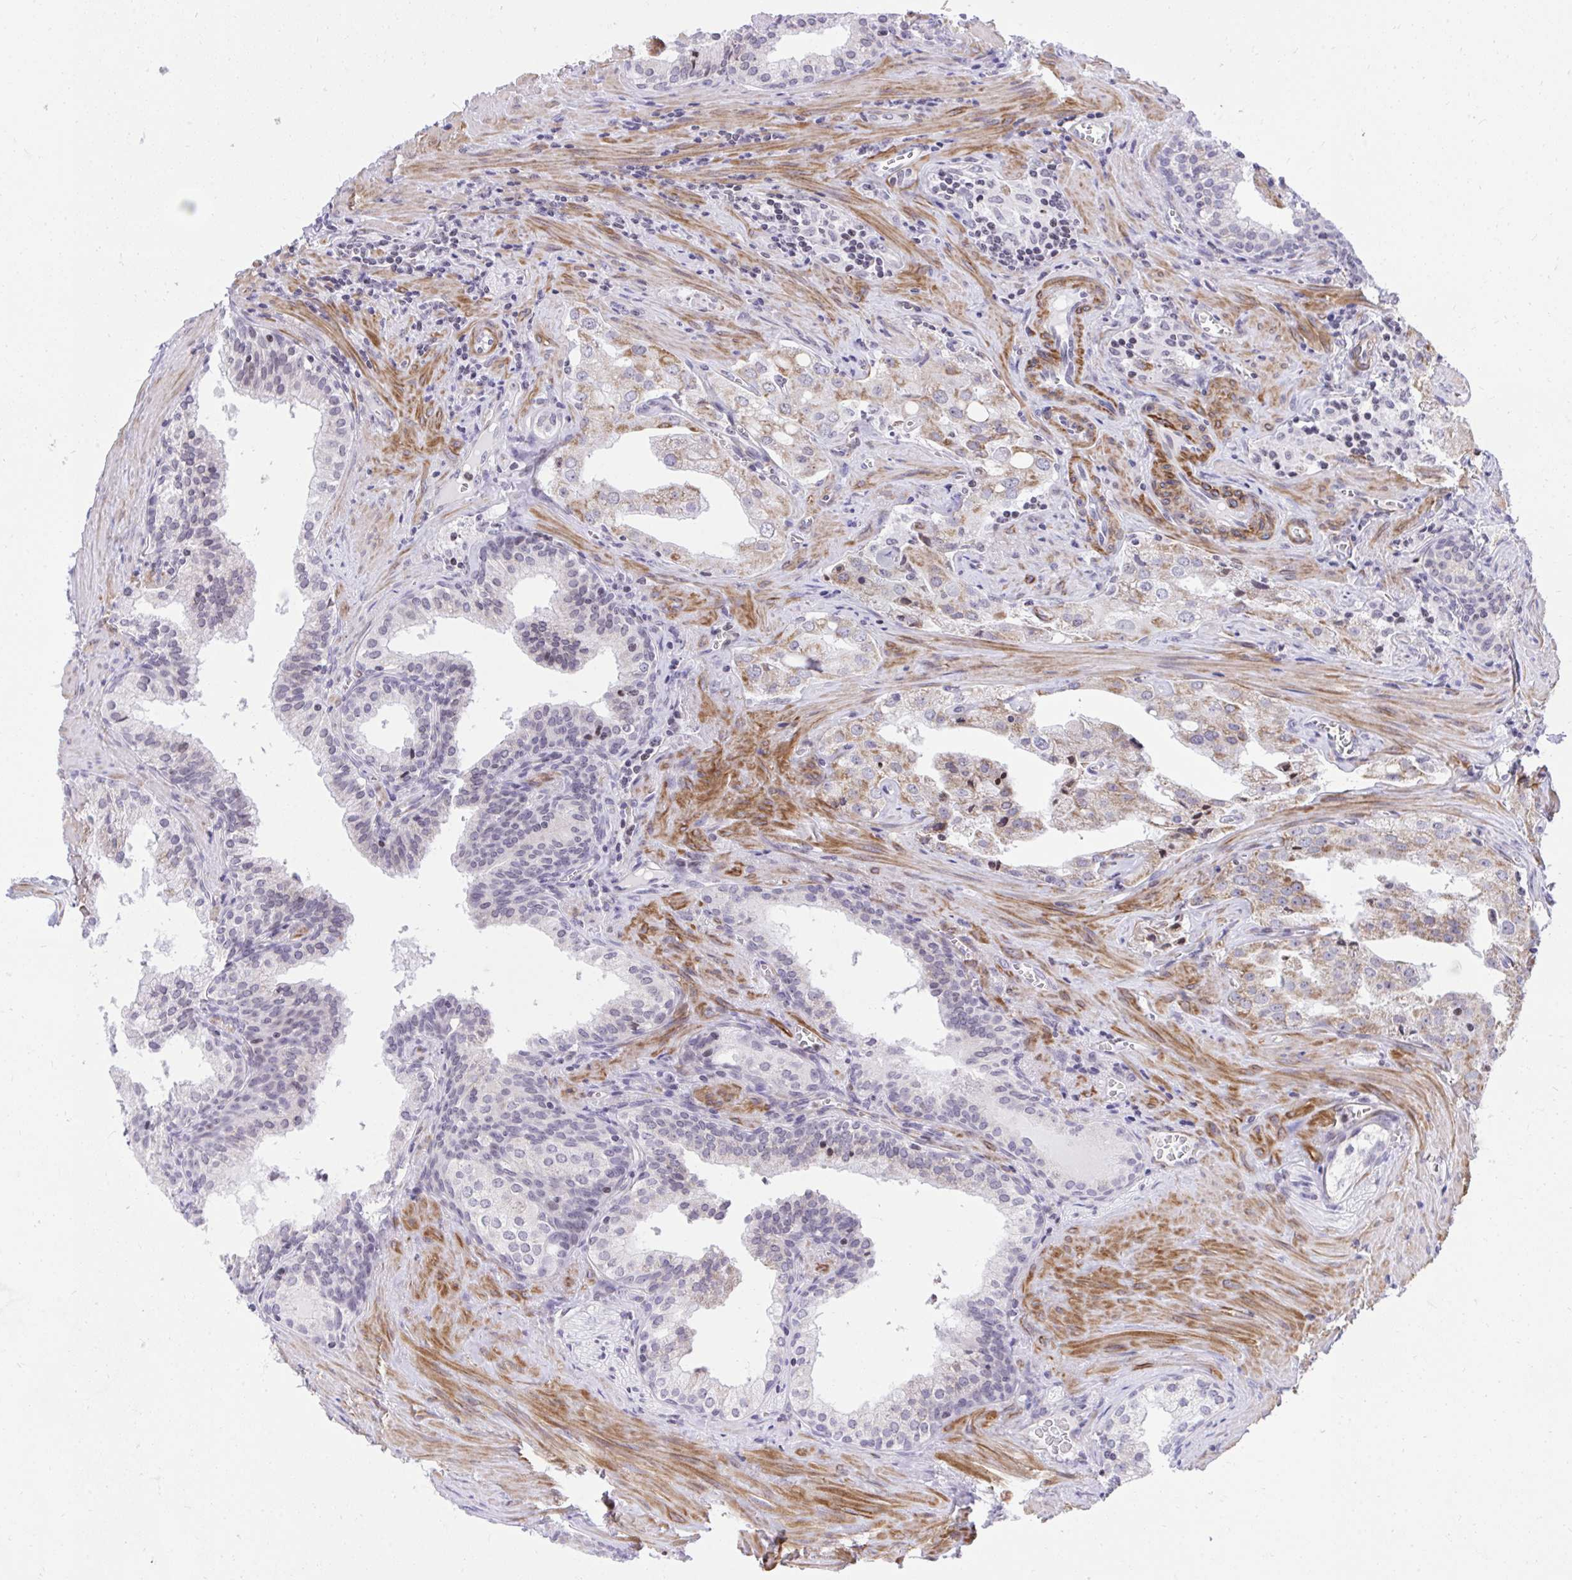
{"staining": {"intensity": "negative", "quantity": "none", "location": "none"}, "tissue": "prostate cancer", "cell_type": "Tumor cells", "image_type": "cancer", "snomed": [{"axis": "morphology", "description": "Adenocarcinoma, High grade"}, {"axis": "topography", "description": "Prostate"}], "caption": "A photomicrograph of human prostate cancer (high-grade adenocarcinoma) is negative for staining in tumor cells.", "gene": "KCNN4", "patient": {"sex": "male", "age": 68}}